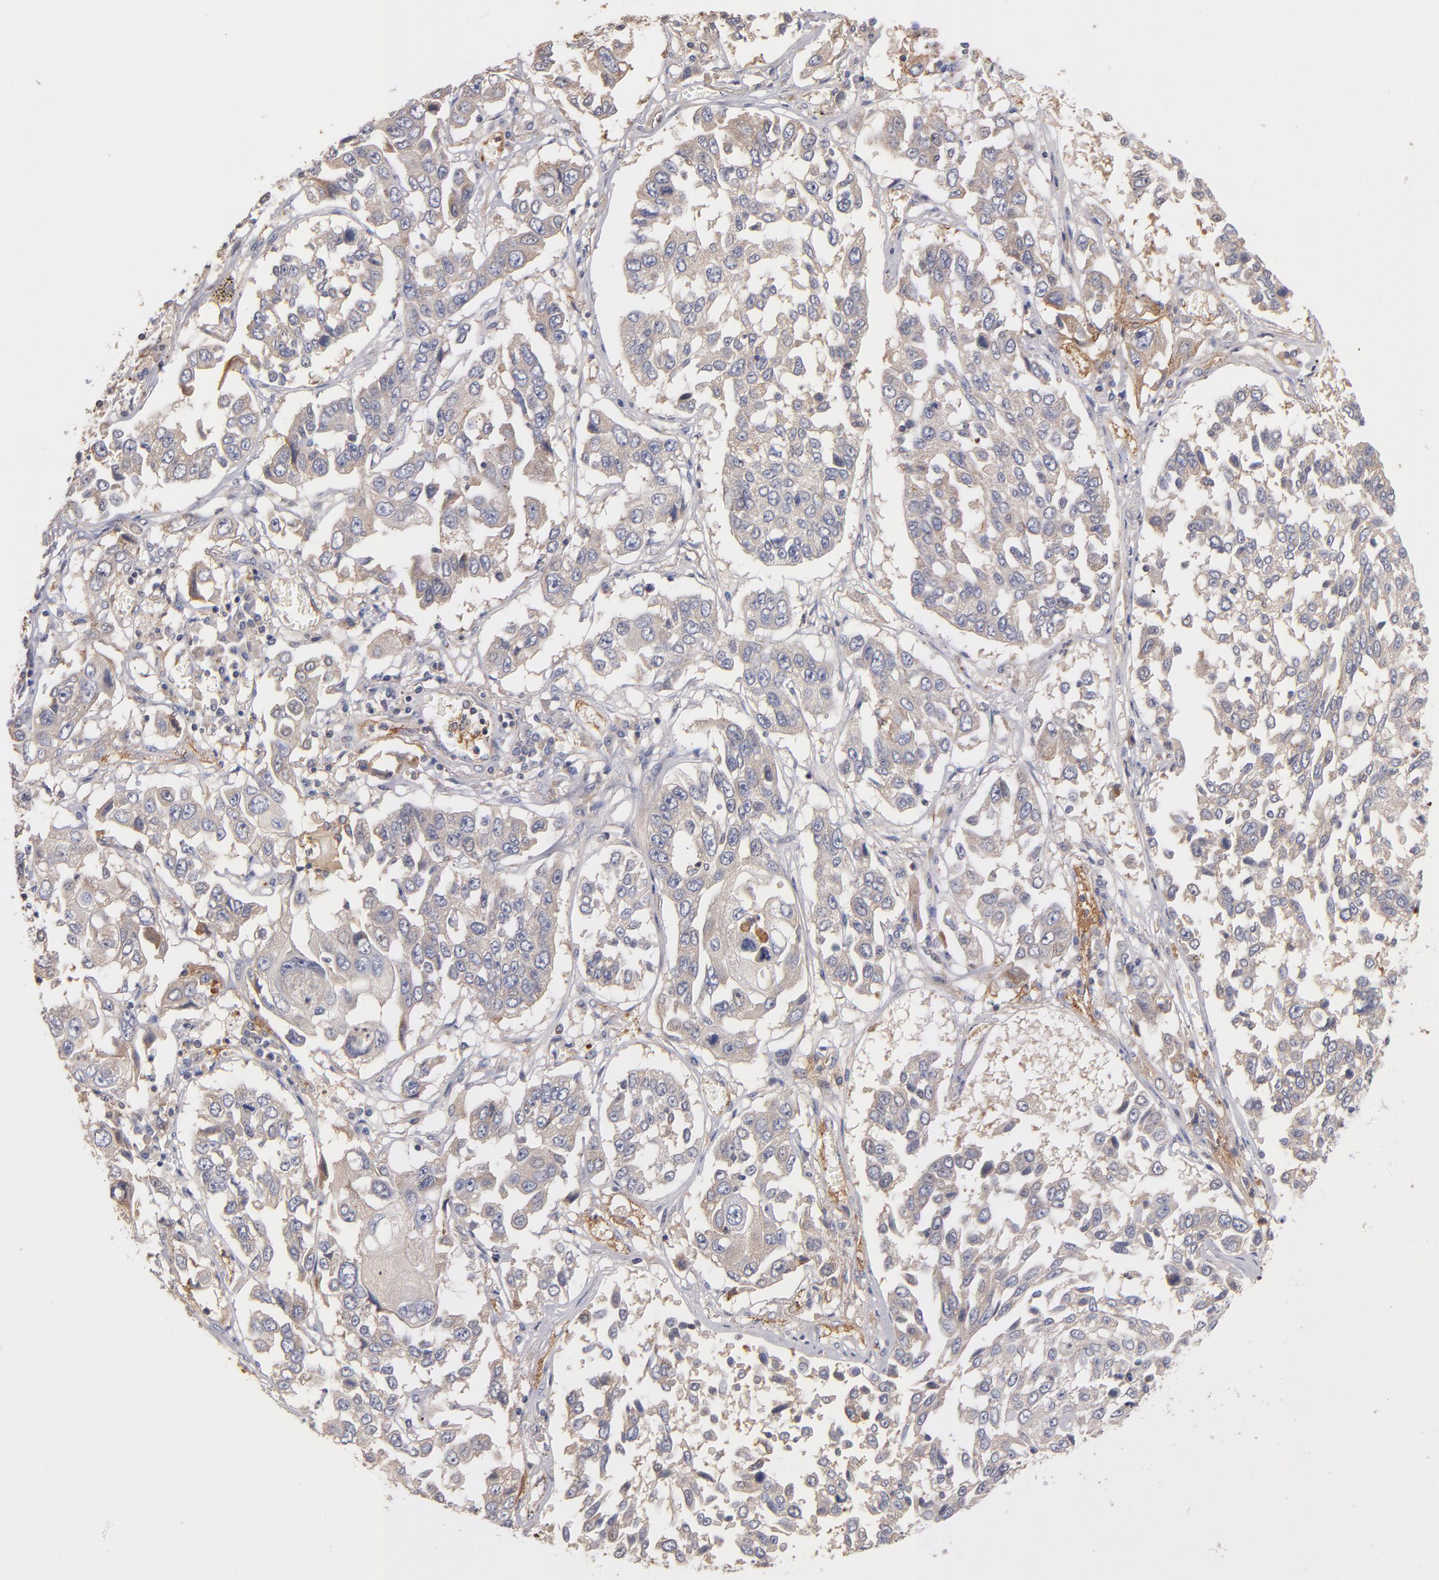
{"staining": {"intensity": "weak", "quantity": ">75%", "location": "cytoplasmic/membranous"}, "tissue": "lung cancer", "cell_type": "Tumor cells", "image_type": "cancer", "snomed": [{"axis": "morphology", "description": "Squamous cell carcinoma, NOS"}, {"axis": "topography", "description": "Lung"}], "caption": "Brown immunohistochemical staining in squamous cell carcinoma (lung) shows weak cytoplasmic/membranous positivity in about >75% of tumor cells. The protein of interest is stained brown, and the nuclei are stained in blue (DAB (3,3'-diaminobenzidine) IHC with brightfield microscopy, high magnification).", "gene": "DACT1", "patient": {"sex": "male", "age": 71}}